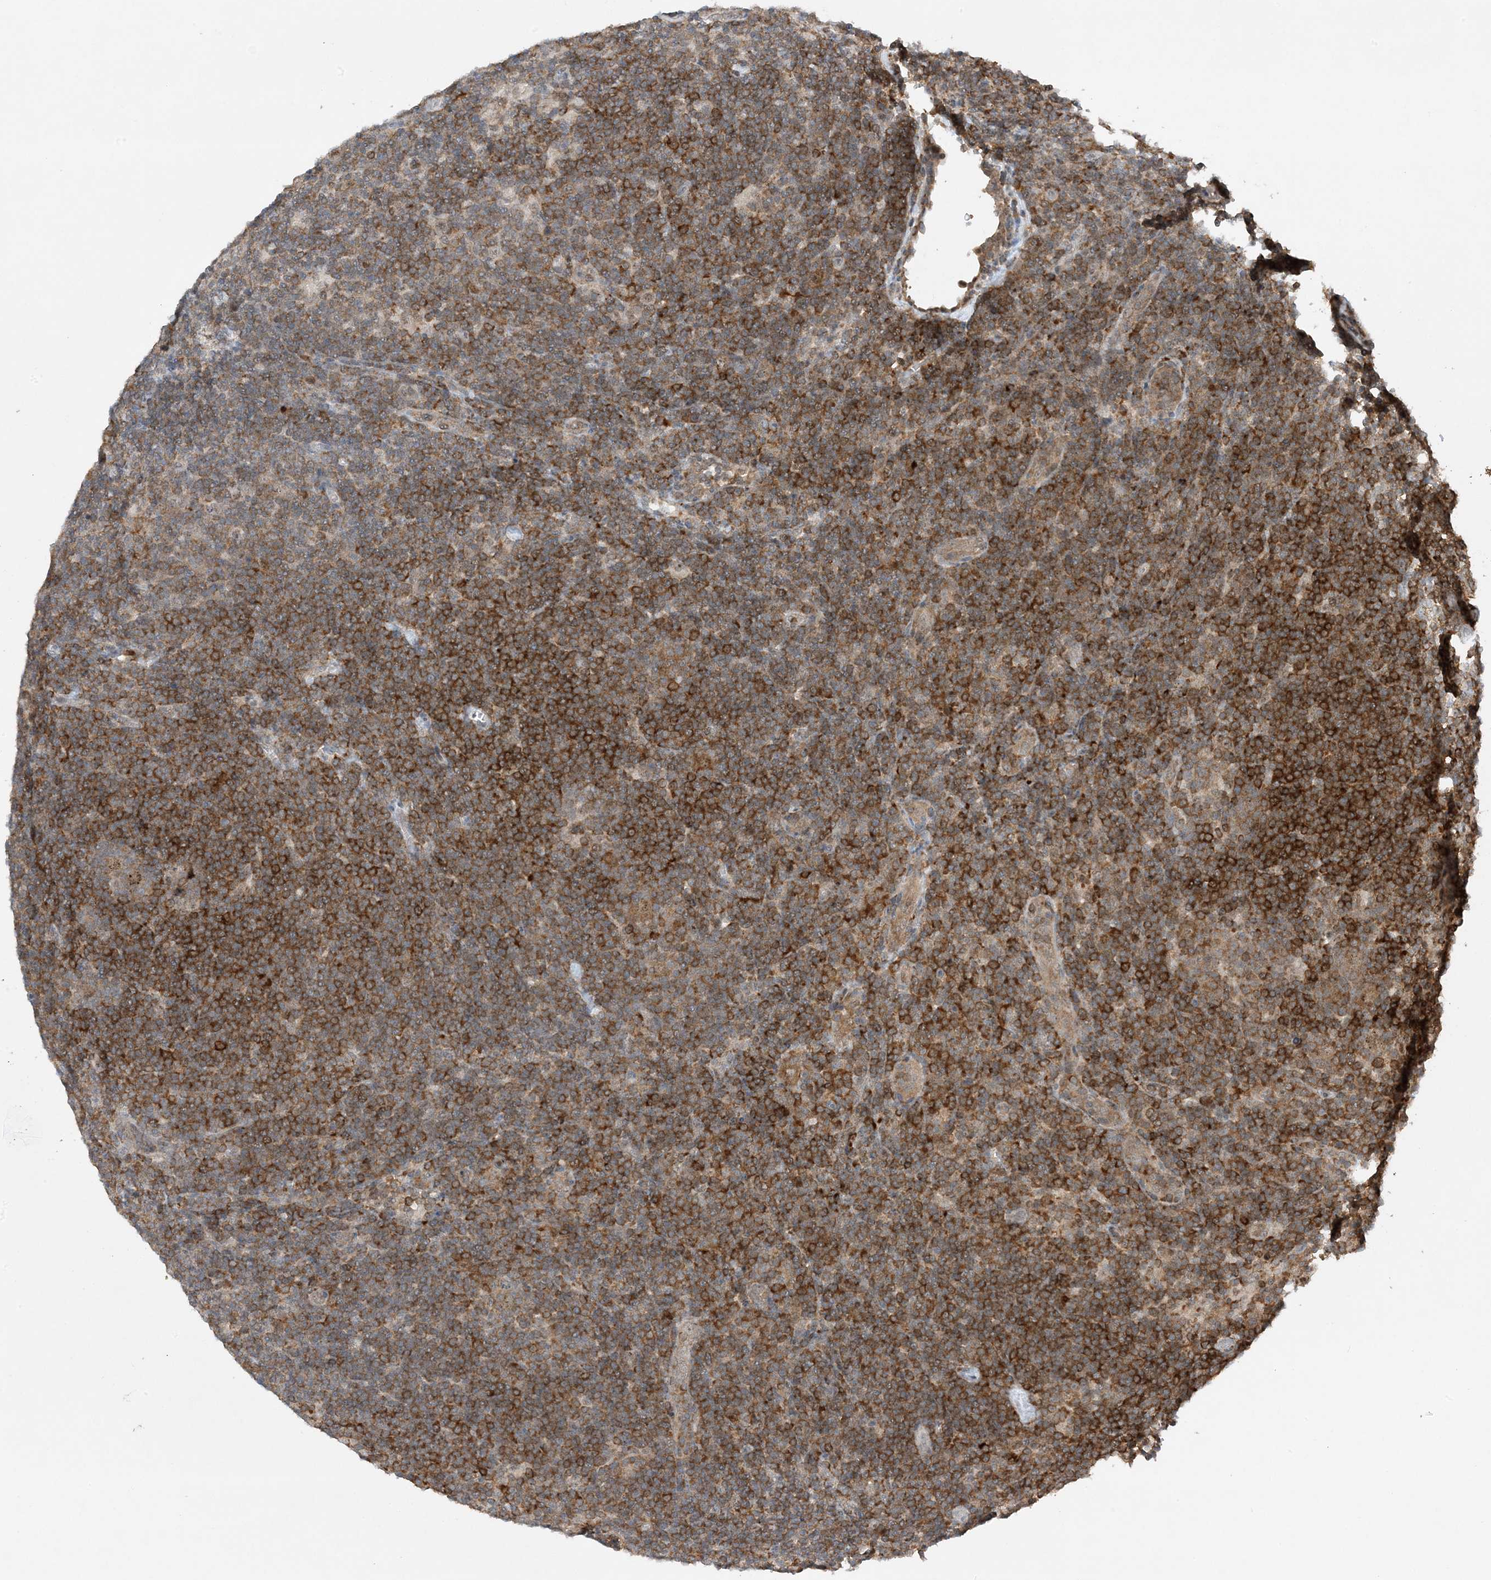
{"staining": {"intensity": "negative", "quantity": "none", "location": "none"}, "tissue": "lymphoma", "cell_type": "Tumor cells", "image_type": "cancer", "snomed": [{"axis": "morphology", "description": "Hodgkin's disease, NOS"}, {"axis": "topography", "description": "Lymph node"}], "caption": "Immunohistochemical staining of lymphoma reveals no significant staining in tumor cells.", "gene": "MAST3", "patient": {"sex": "female", "age": 57}}